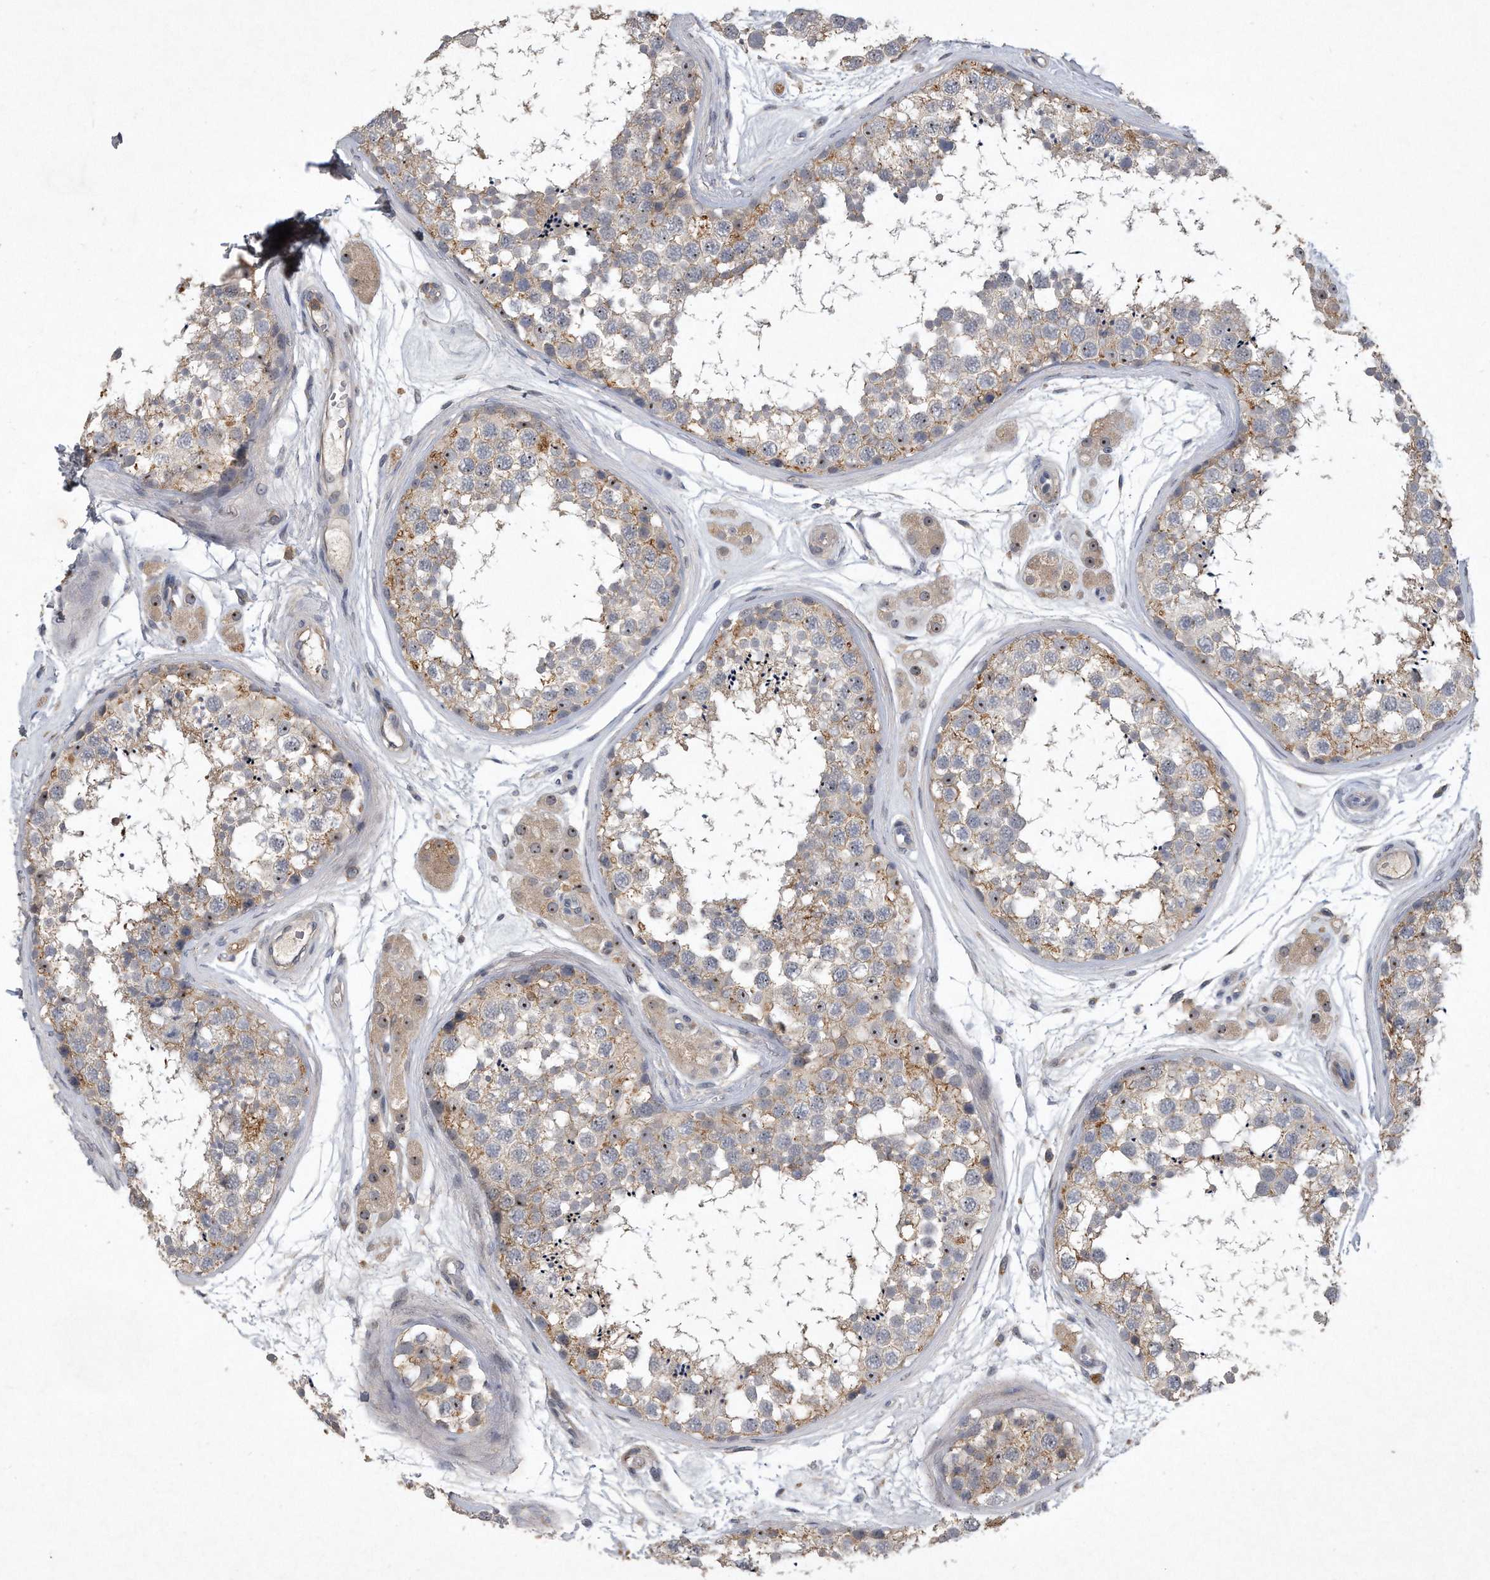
{"staining": {"intensity": "moderate", "quantity": "<25%", "location": "cytoplasmic/membranous"}, "tissue": "testis", "cell_type": "Cells in seminiferous ducts", "image_type": "normal", "snomed": [{"axis": "morphology", "description": "Normal tissue, NOS"}, {"axis": "topography", "description": "Testis"}], "caption": "An image of testis stained for a protein reveals moderate cytoplasmic/membranous brown staining in cells in seminiferous ducts.", "gene": "PGBD2", "patient": {"sex": "male", "age": 56}}